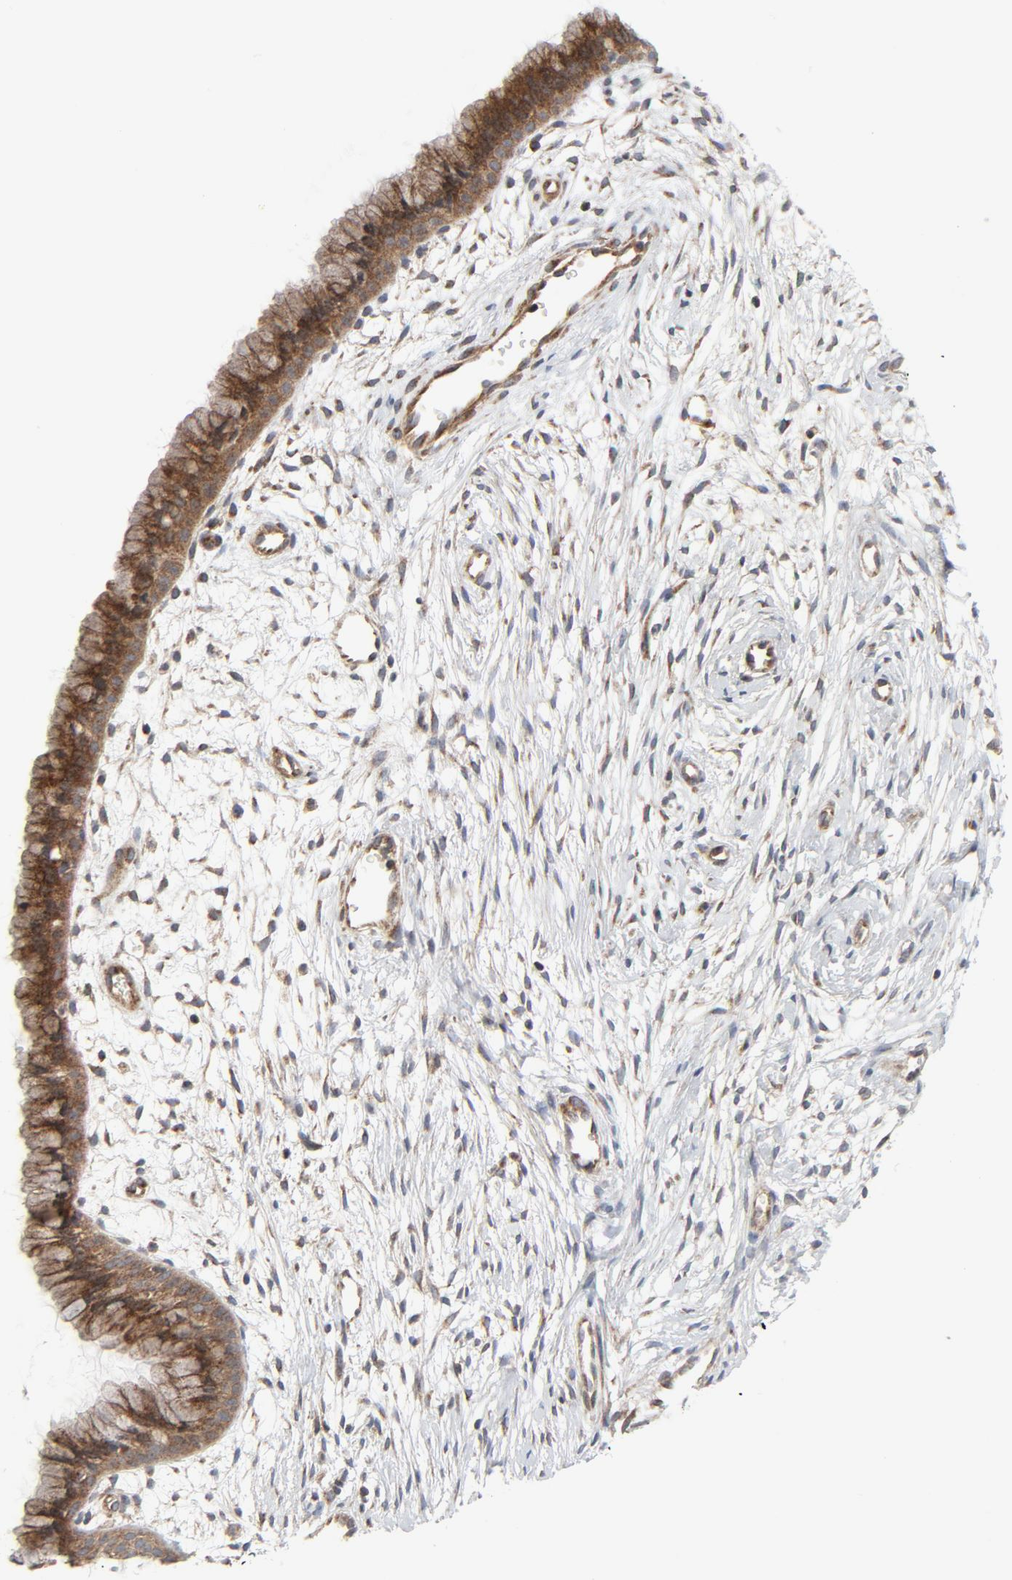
{"staining": {"intensity": "strong", "quantity": ">75%", "location": "cytoplasmic/membranous"}, "tissue": "cervix", "cell_type": "Glandular cells", "image_type": "normal", "snomed": [{"axis": "morphology", "description": "Normal tissue, NOS"}, {"axis": "topography", "description": "Cervix"}], "caption": "This micrograph exhibits immunohistochemistry staining of benign human cervix, with high strong cytoplasmic/membranous positivity in approximately >75% of glandular cells.", "gene": "TSG101", "patient": {"sex": "female", "age": 39}}